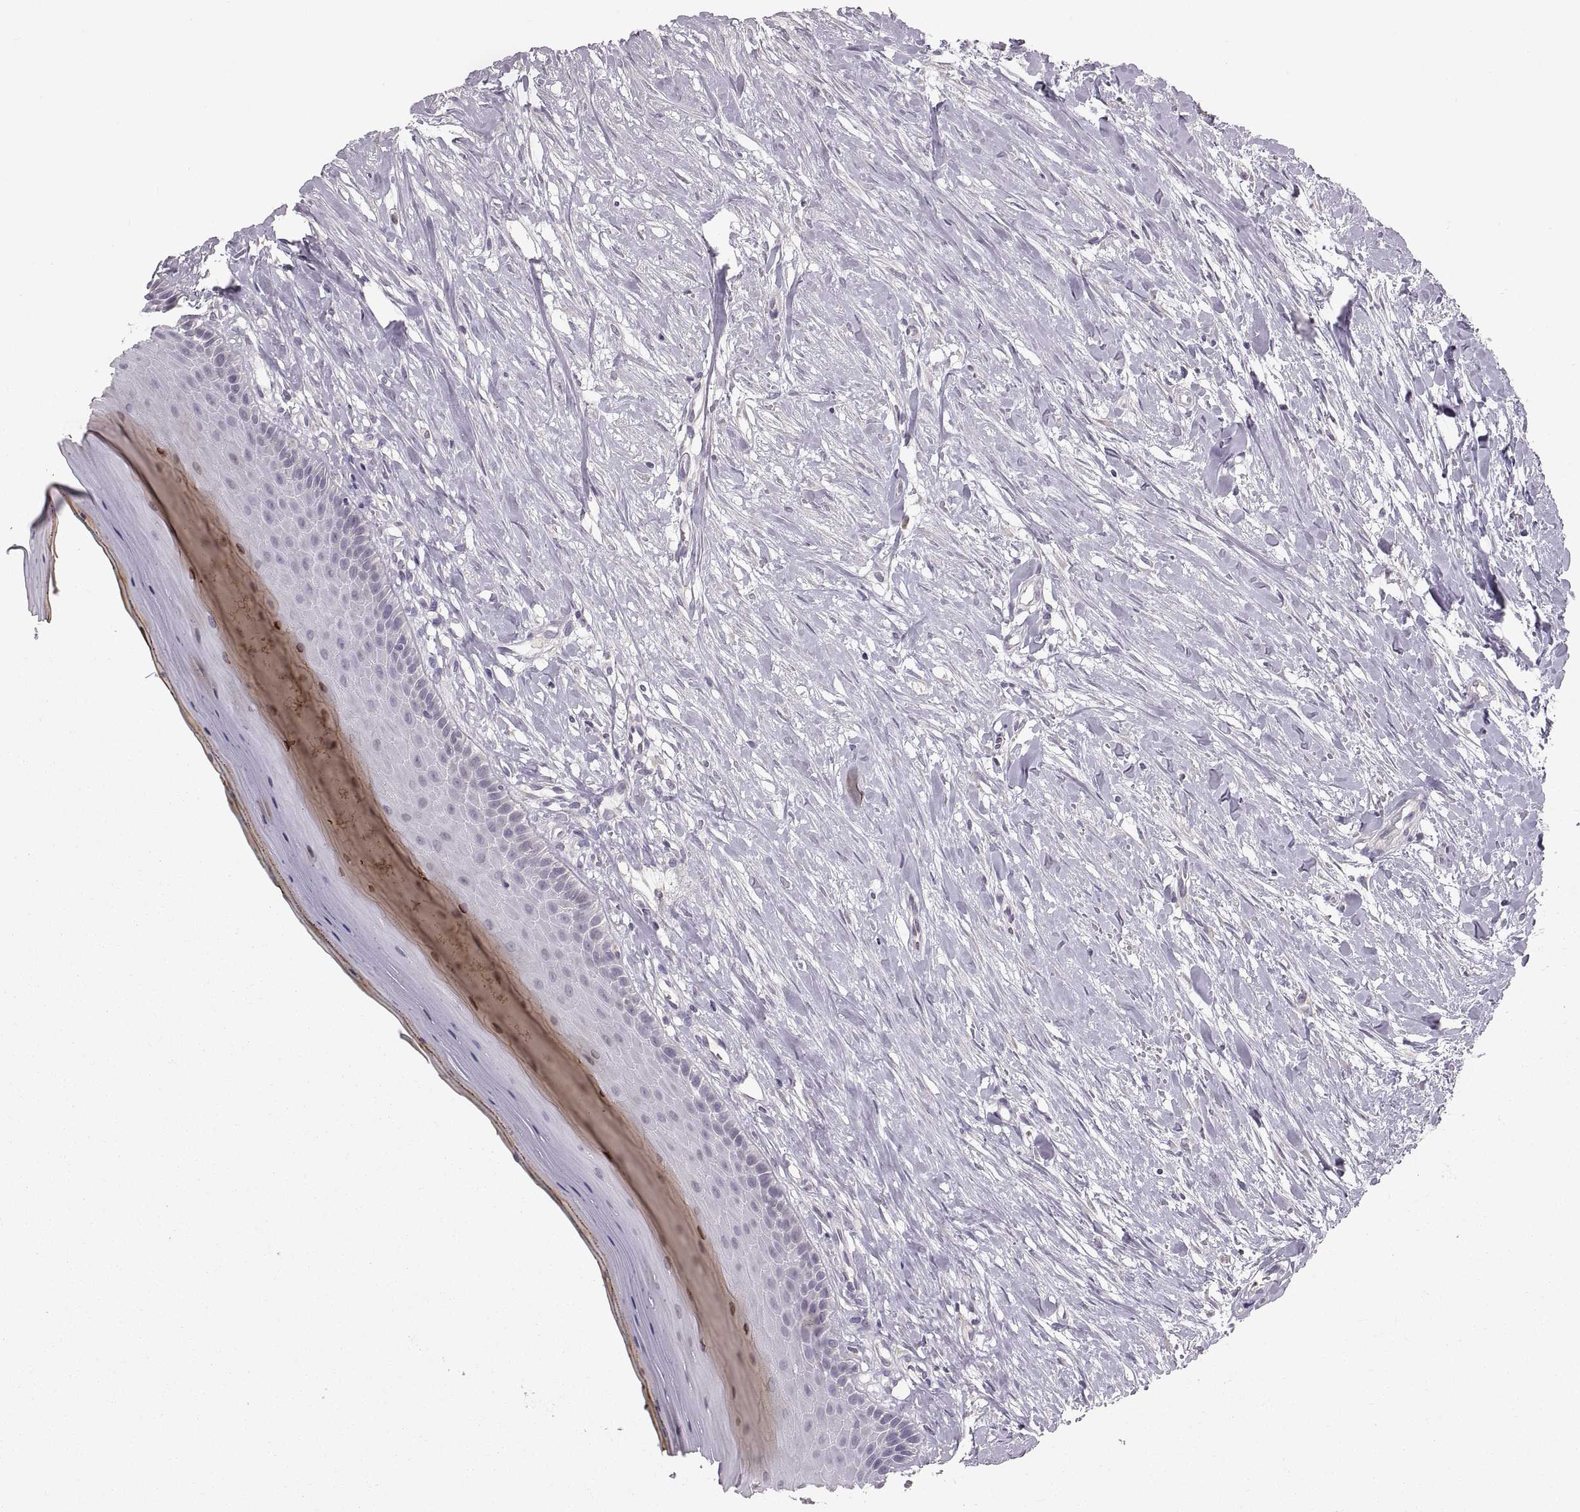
{"staining": {"intensity": "negative", "quantity": "none", "location": "none"}, "tissue": "oral mucosa", "cell_type": "Squamous epithelial cells", "image_type": "normal", "snomed": [{"axis": "morphology", "description": "Normal tissue, NOS"}, {"axis": "topography", "description": "Oral tissue"}], "caption": "Immunohistochemical staining of benign oral mucosa exhibits no significant positivity in squamous epithelial cells. Brightfield microscopy of immunohistochemistry (IHC) stained with DAB (brown) and hematoxylin (blue), captured at high magnification.", "gene": "ADH6", "patient": {"sex": "female", "age": 43}}